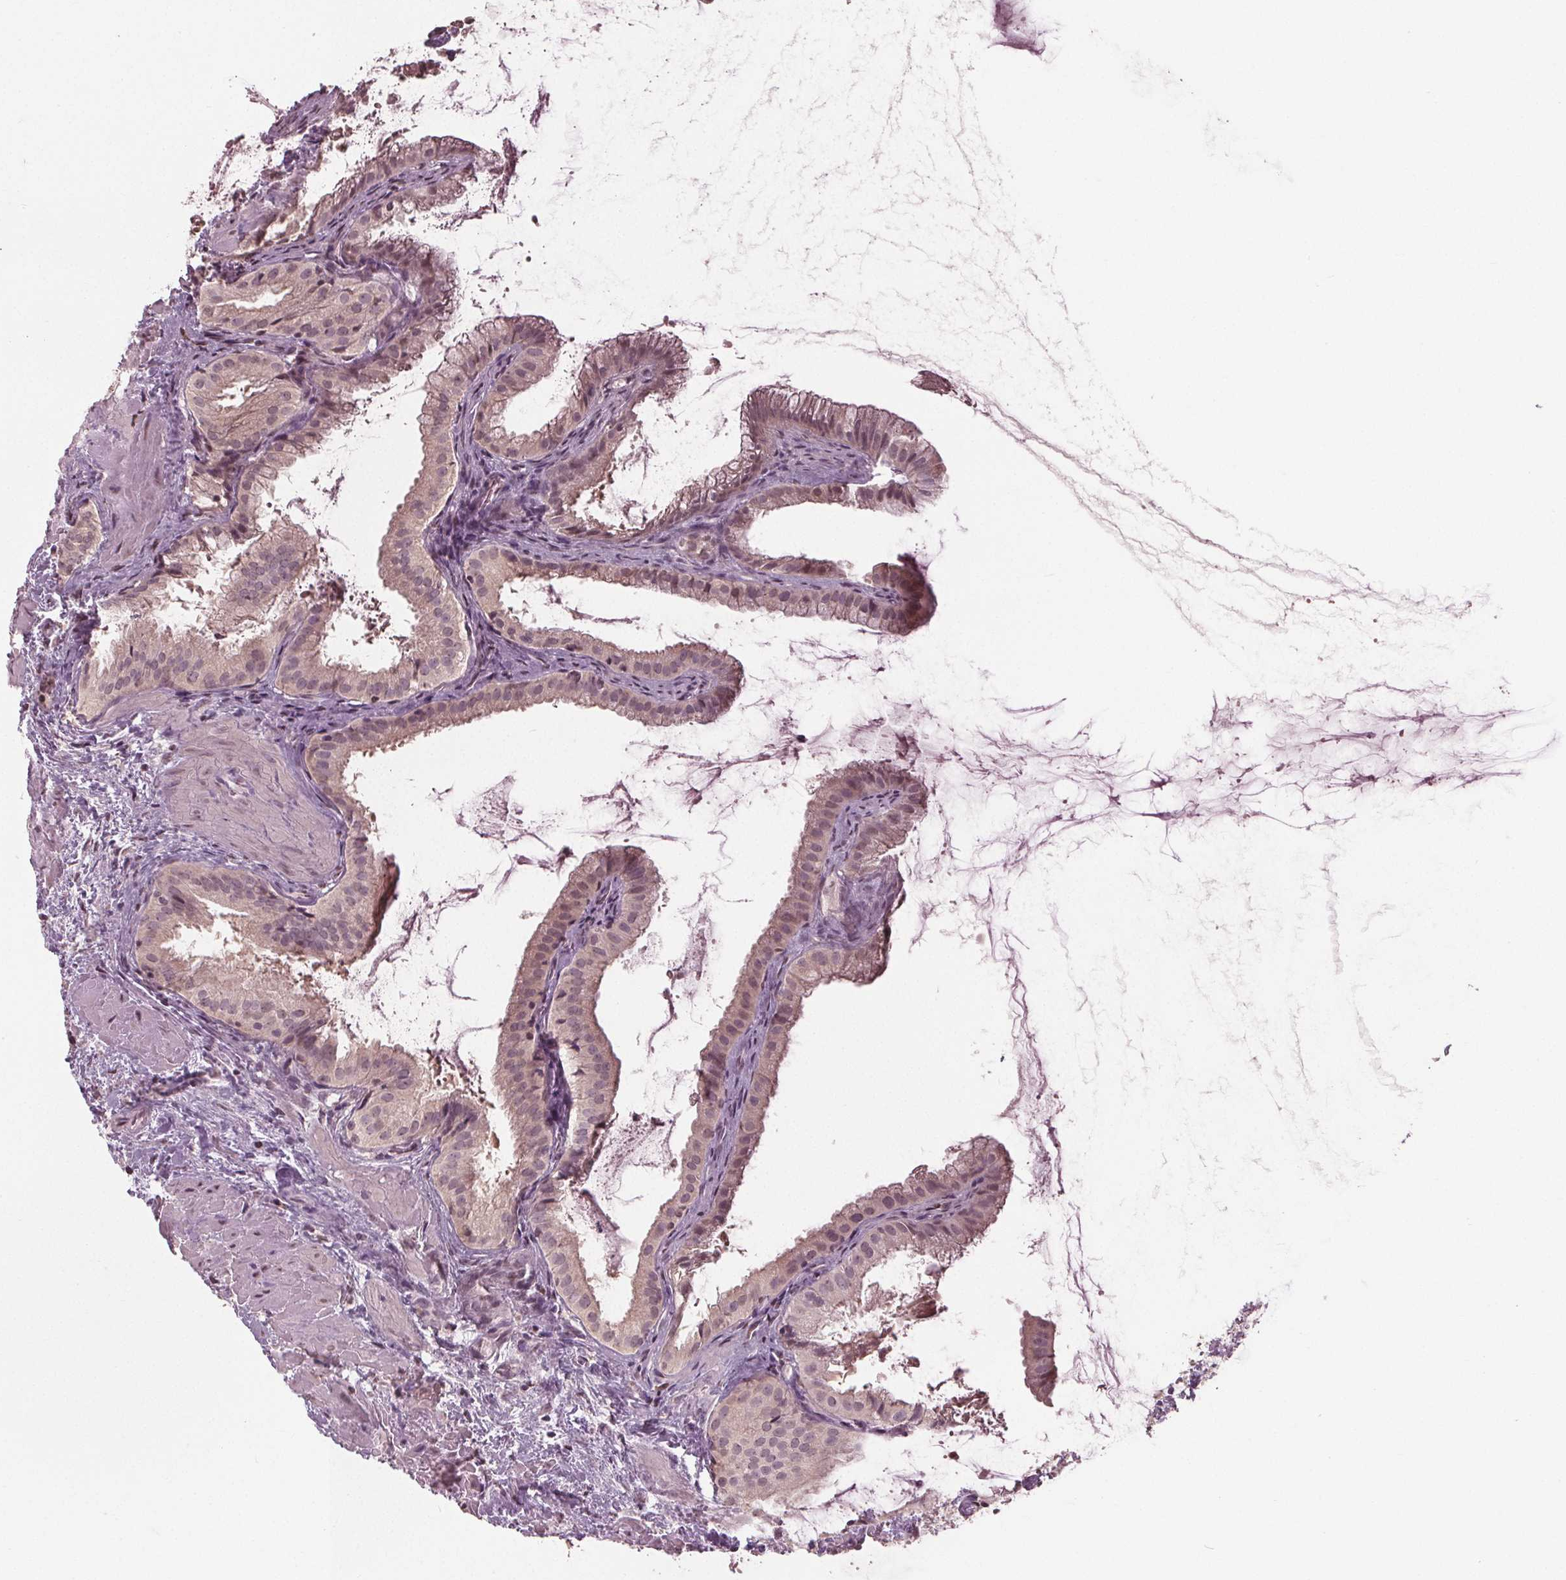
{"staining": {"intensity": "negative", "quantity": "none", "location": "none"}, "tissue": "gallbladder", "cell_type": "Glandular cells", "image_type": "normal", "snomed": [{"axis": "morphology", "description": "Normal tissue, NOS"}, {"axis": "topography", "description": "Gallbladder"}], "caption": "Immunohistochemistry of benign gallbladder demonstrates no staining in glandular cells. (DAB (3,3'-diaminobenzidine) immunohistochemistry (IHC) visualized using brightfield microscopy, high magnification).", "gene": "CXCL16", "patient": {"sex": "male", "age": 70}}